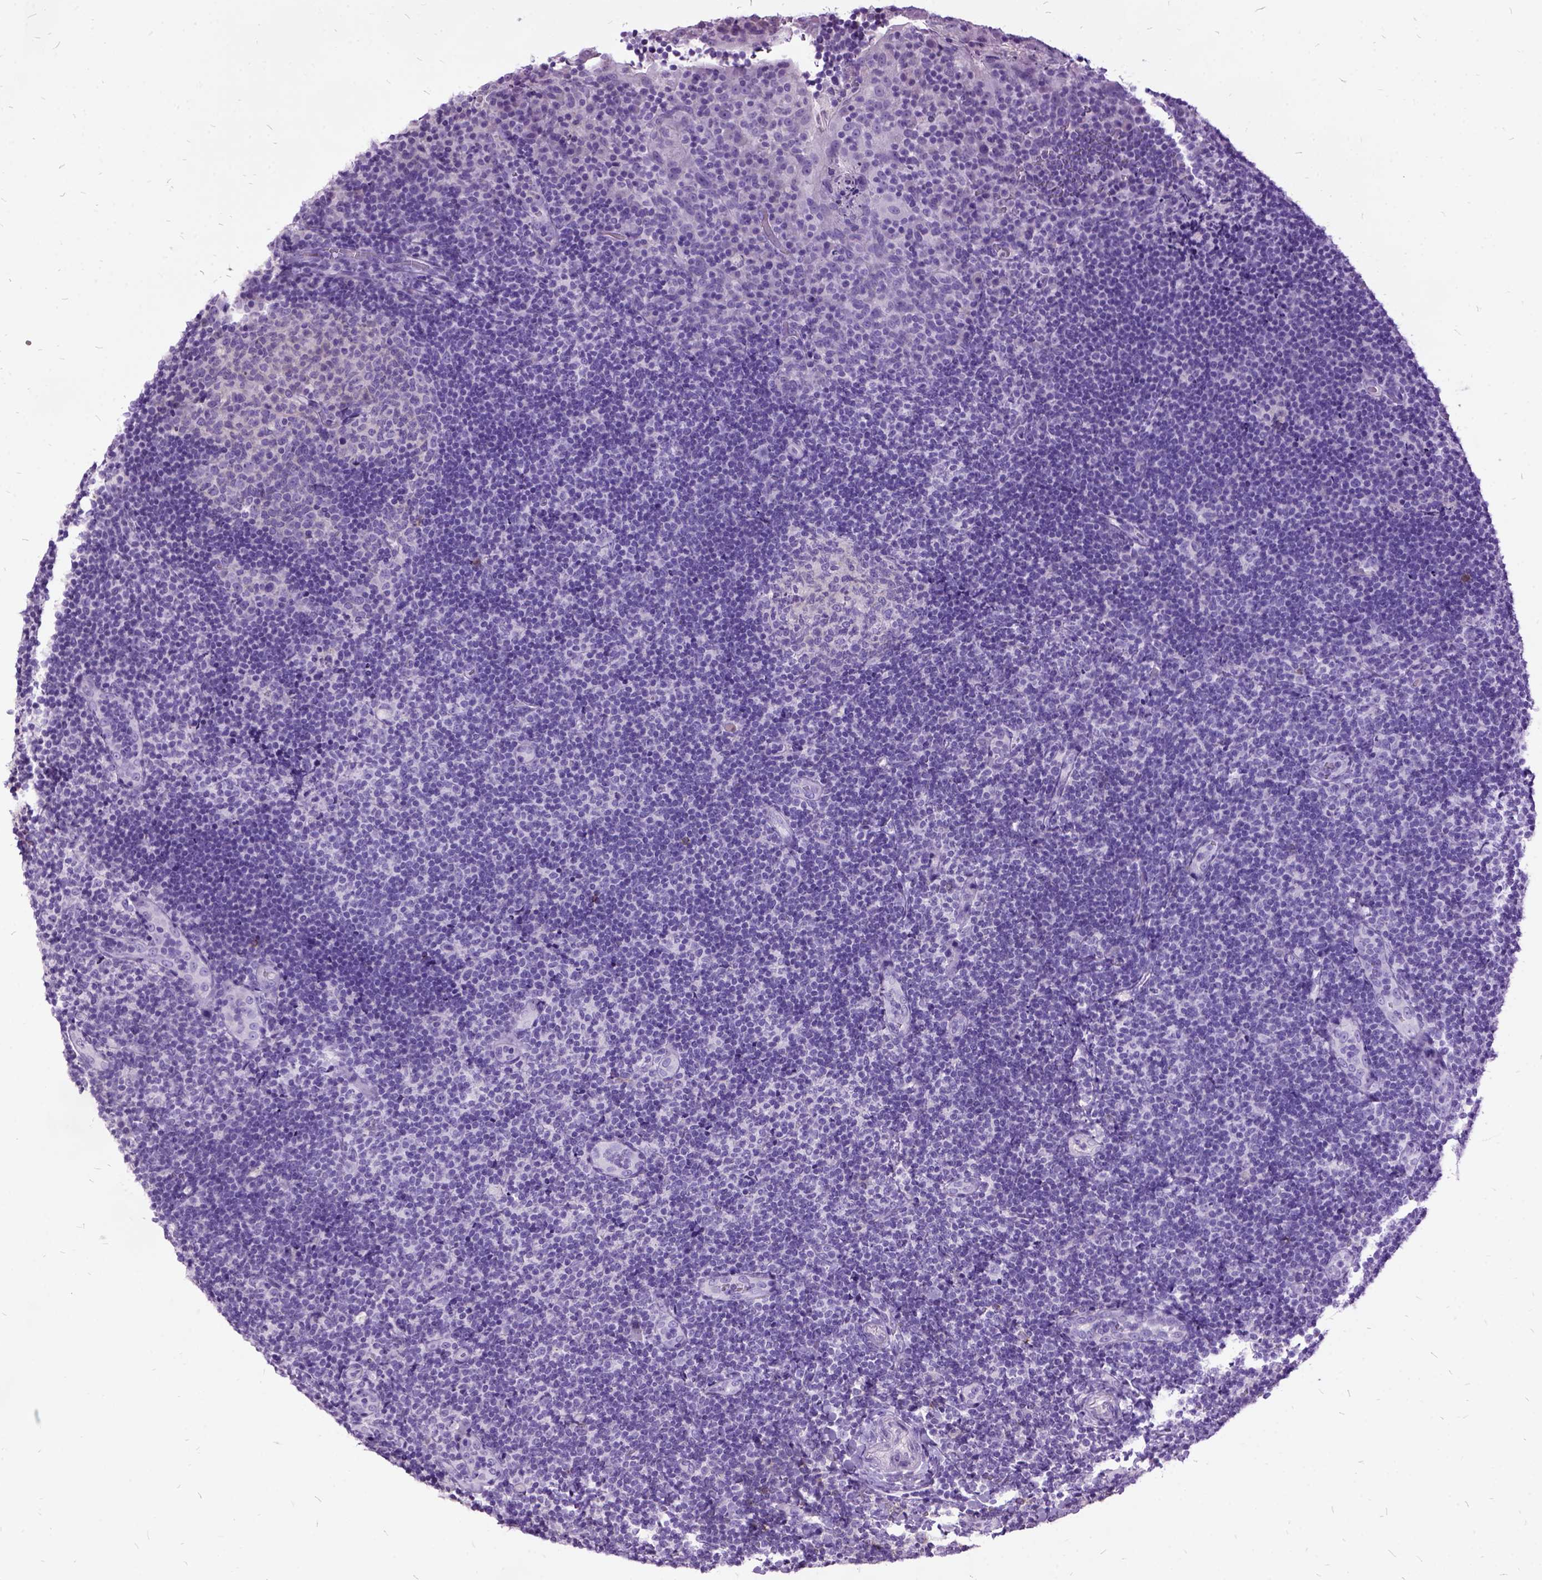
{"staining": {"intensity": "negative", "quantity": "none", "location": "none"}, "tissue": "tonsil", "cell_type": "Germinal center cells", "image_type": "normal", "snomed": [{"axis": "morphology", "description": "Normal tissue, NOS"}, {"axis": "topography", "description": "Tonsil"}], "caption": "This is a image of immunohistochemistry staining of unremarkable tonsil, which shows no expression in germinal center cells. The staining was performed using DAB (3,3'-diaminobenzidine) to visualize the protein expression in brown, while the nuclei were stained in blue with hematoxylin (Magnification: 20x).", "gene": "MME", "patient": {"sex": "male", "age": 17}}